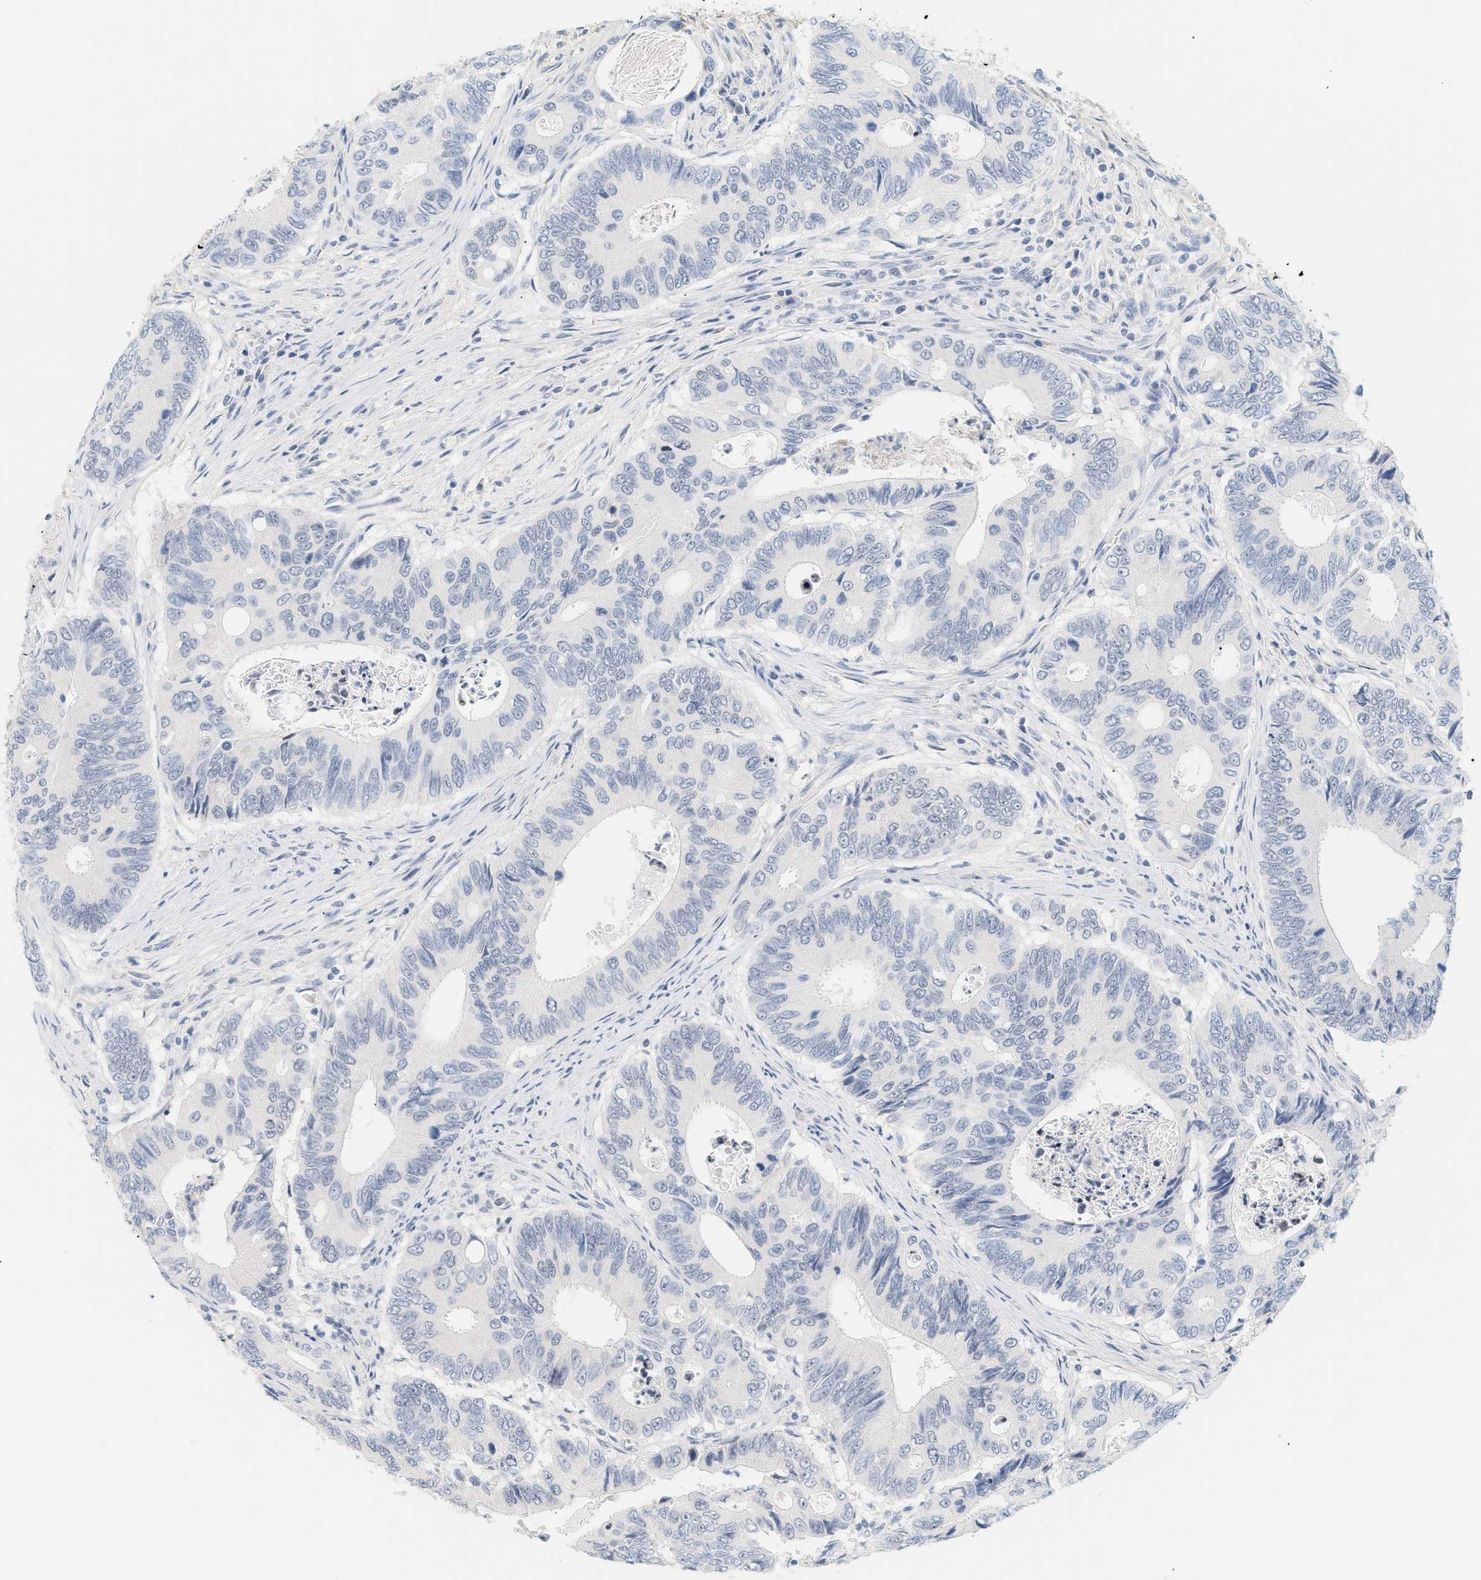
{"staining": {"intensity": "negative", "quantity": "none", "location": "none"}, "tissue": "colorectal cancer", "cell_type": "Tumor cells", "image_type": "cancer", "snomed": [{"axis": "morphology", "description": "Inflammation, NOS"}, {"axis": "morphology", "description": "Adenocarcinoma, NOS"}, {"axis": "topography", "description": "Colon"}], "caption": "This is a photomicrograph of immunohistochemistry (IHC) staining of colorectal adenocarcinoma, which shows no expression in tumor cells.", "gene": "CFH", "patient": {"sex": "male", "age": 72}}